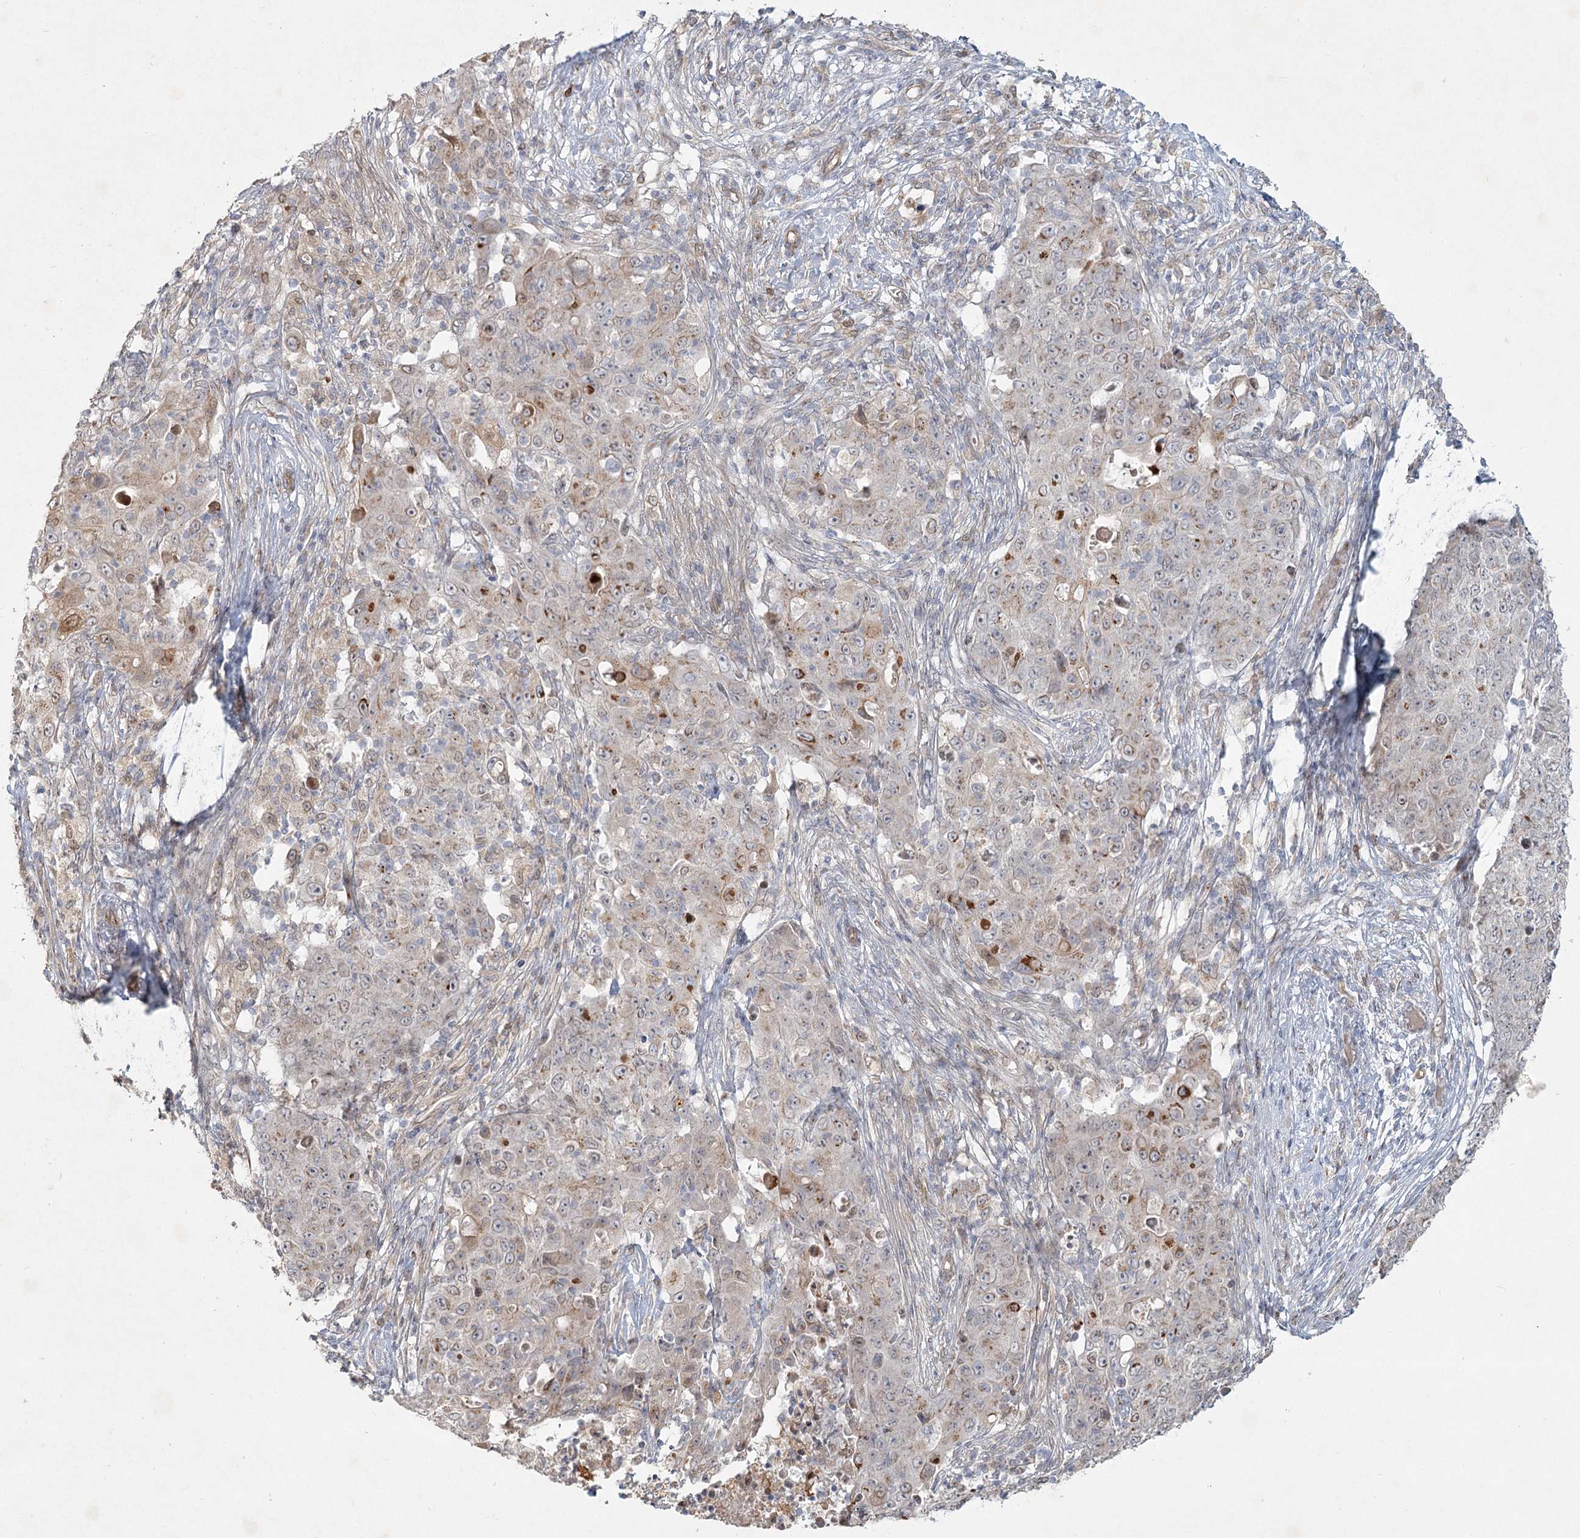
{"staining": {"intensity": "moderate", "quantity": "<25%", "location": "cytoplasmic/membranous"}, "tissue": "ovarian cancer", "cell_type": "Tumor cells", "image_type": "cancer", "snomed": [{"axis": "morphology", "description": "Carcinoma, endometroid"}, {"axis": "topography", "description": "Ovary"}], "caption": "DAB (3,3'-diaminobenzidine) immunohistochemical staining of ovarian endometroid carcinoma shows moderate cytoplasmic/membranous protein staining in about <25% of tumor cells.", "gene": "LRP2BP", "patient": {"sex": "female", "age": 42}}